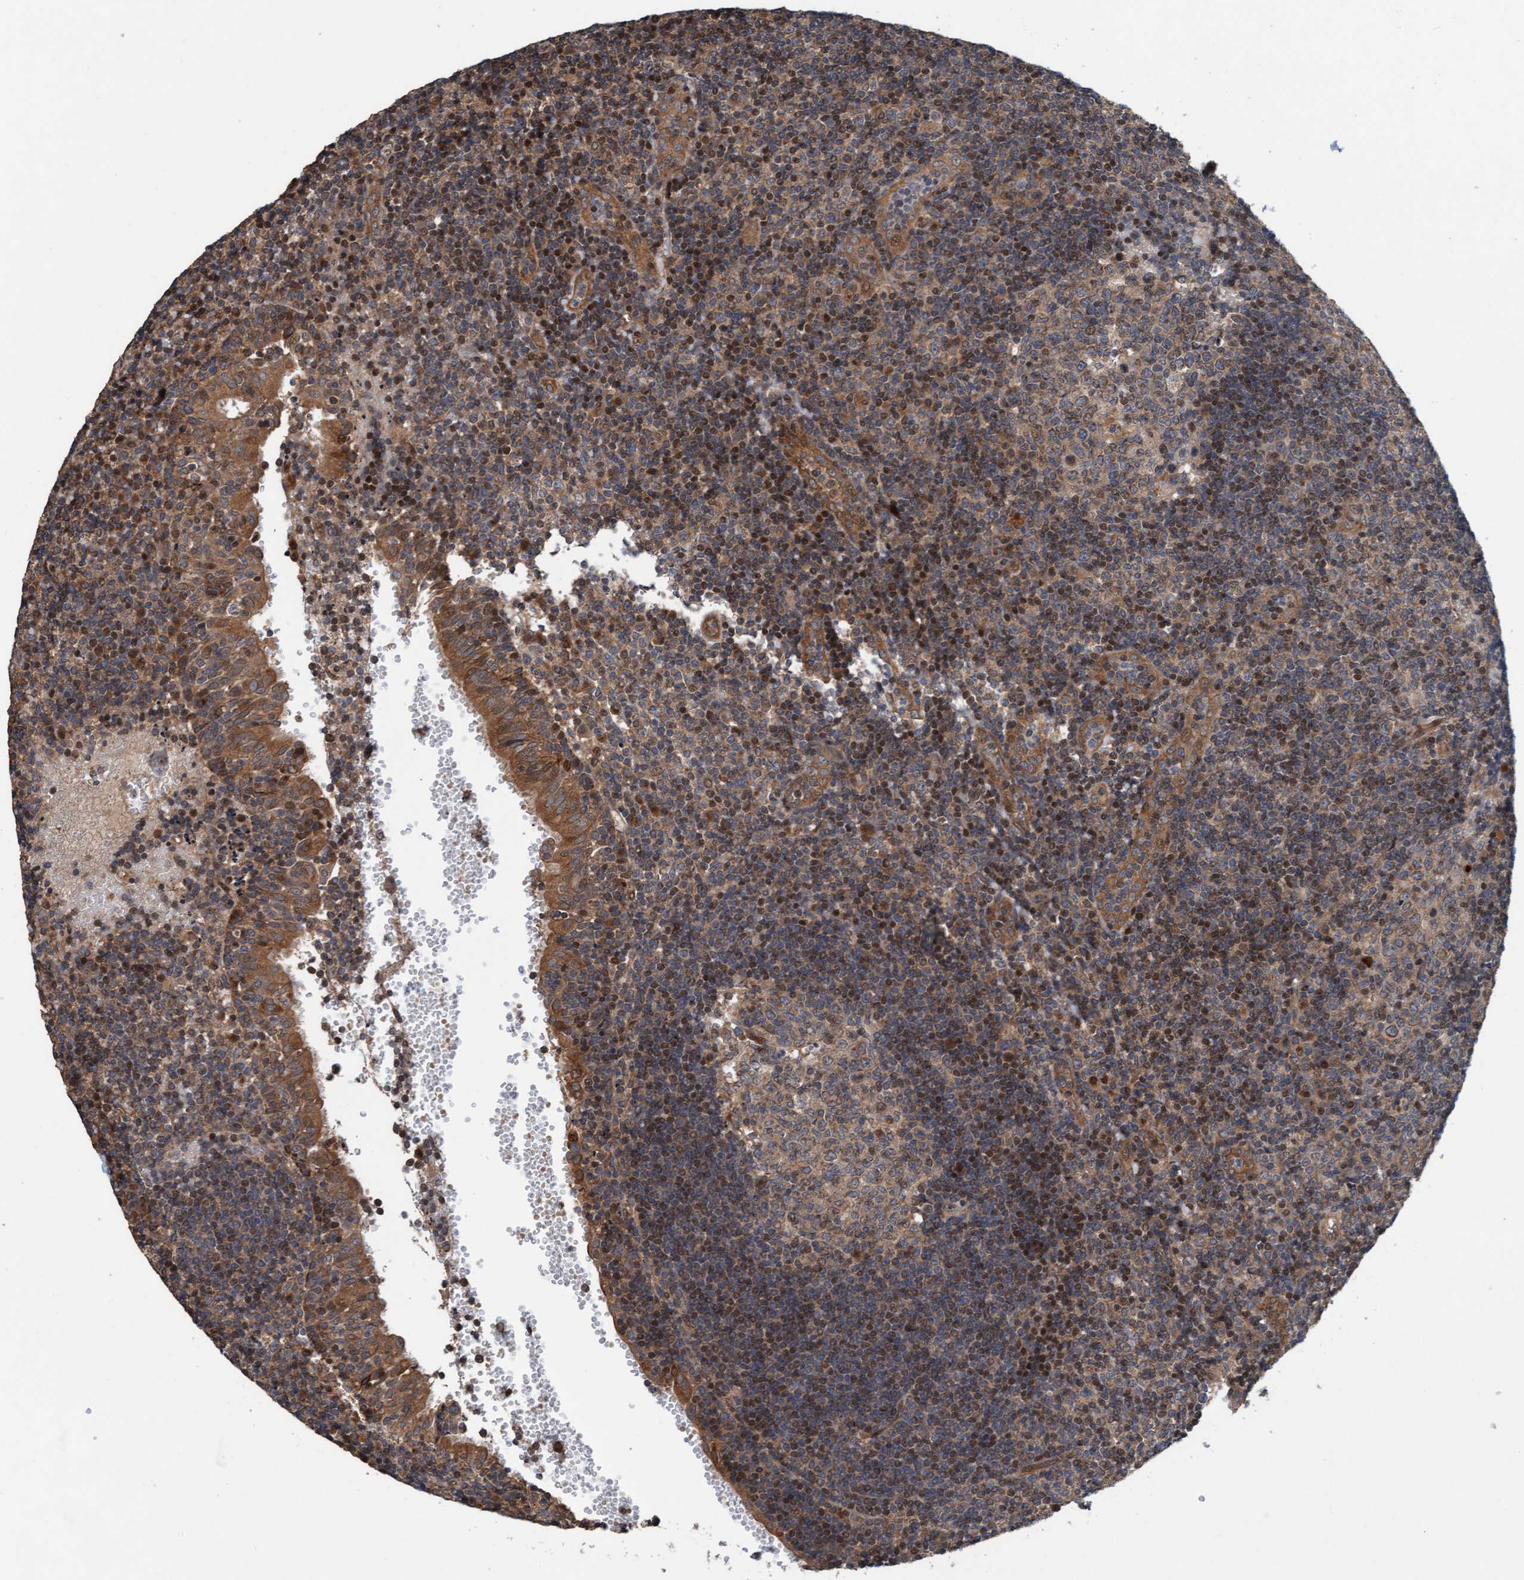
{"staining": {"intensity": "weak", "quantity": ">75%", "location": "cytoplasmic/membranous,nuclear"}, "tissue": "tonsil", "cell_type": "Germinal center cells", "image_type": "normal", "snomed": [{"axis": "morphology", "description": "Normal tissue, NOS"}, {"axis": "topography", "description": "Tonsil"}], "caption": "An image of tonsil stained for a protein displays weak cytoplasmic/membranous,nuclear brown staining in germinal center cells. Using DAB (brown) and hematoxylin (blue) stains, captured at high magnification using brightfield microscopy.", "gene": "MLXIP", "patient": {"sex": "female", "age": 40}}